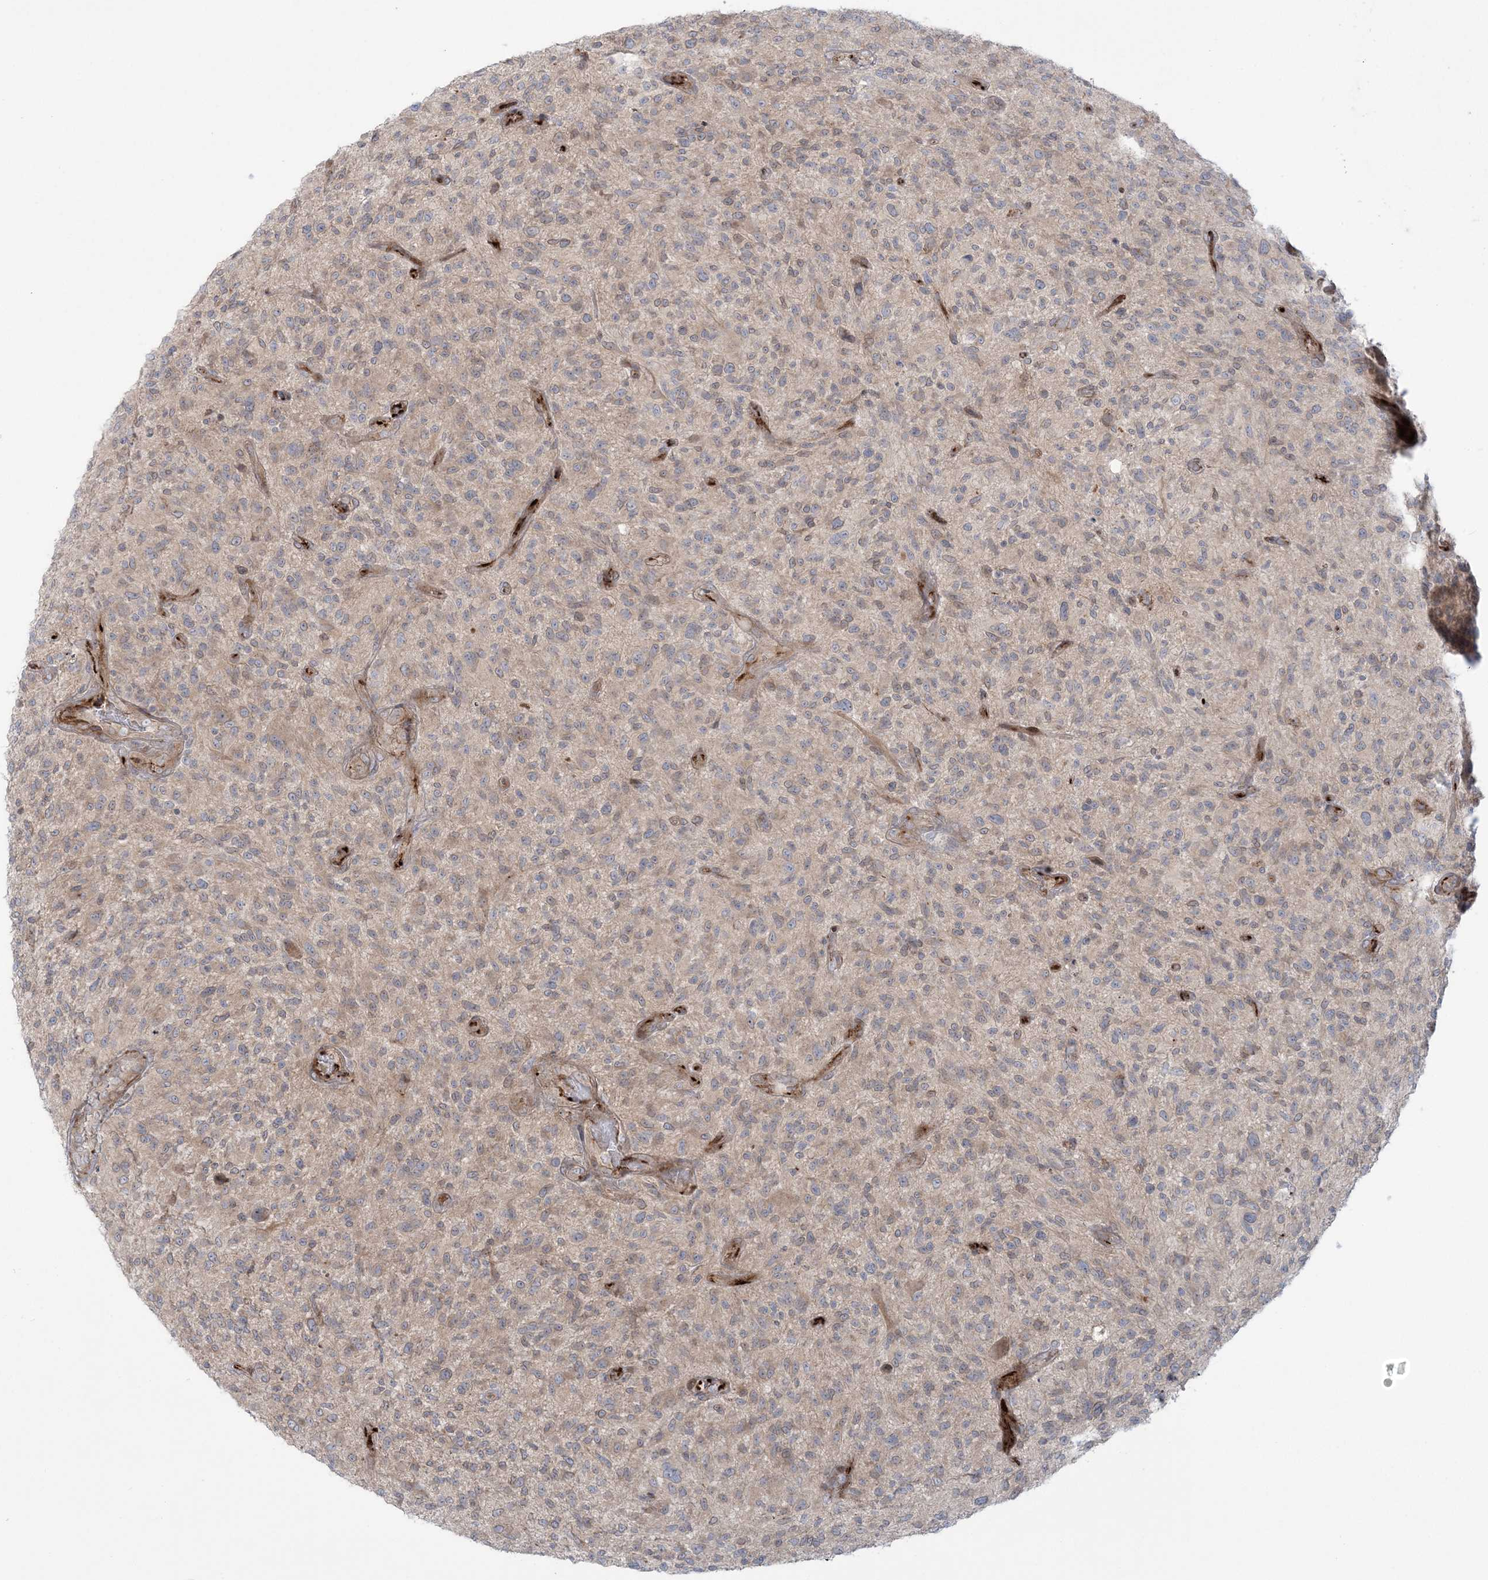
{"staining": {"intensity": "weak", "quantity": "25%-75%", "location": "cytoplasmic/membranous"}, "tissue": "glioma", "cell_type": "Tumor cells", "image_type": "cancer", "snomed": [{"axis": "morphology", "description": "Glioma, malignant, High grade"}, {"axis": "topography", "description": "Brain"}], "caption": "The image displays immunohistochemical staining of glioma. There is weak cytoplasmic/membranous positivity is present in about 25%-75% of tumor cells.", "gene": "NUDT9", "patient": {"sex": "male", "age": 47}}